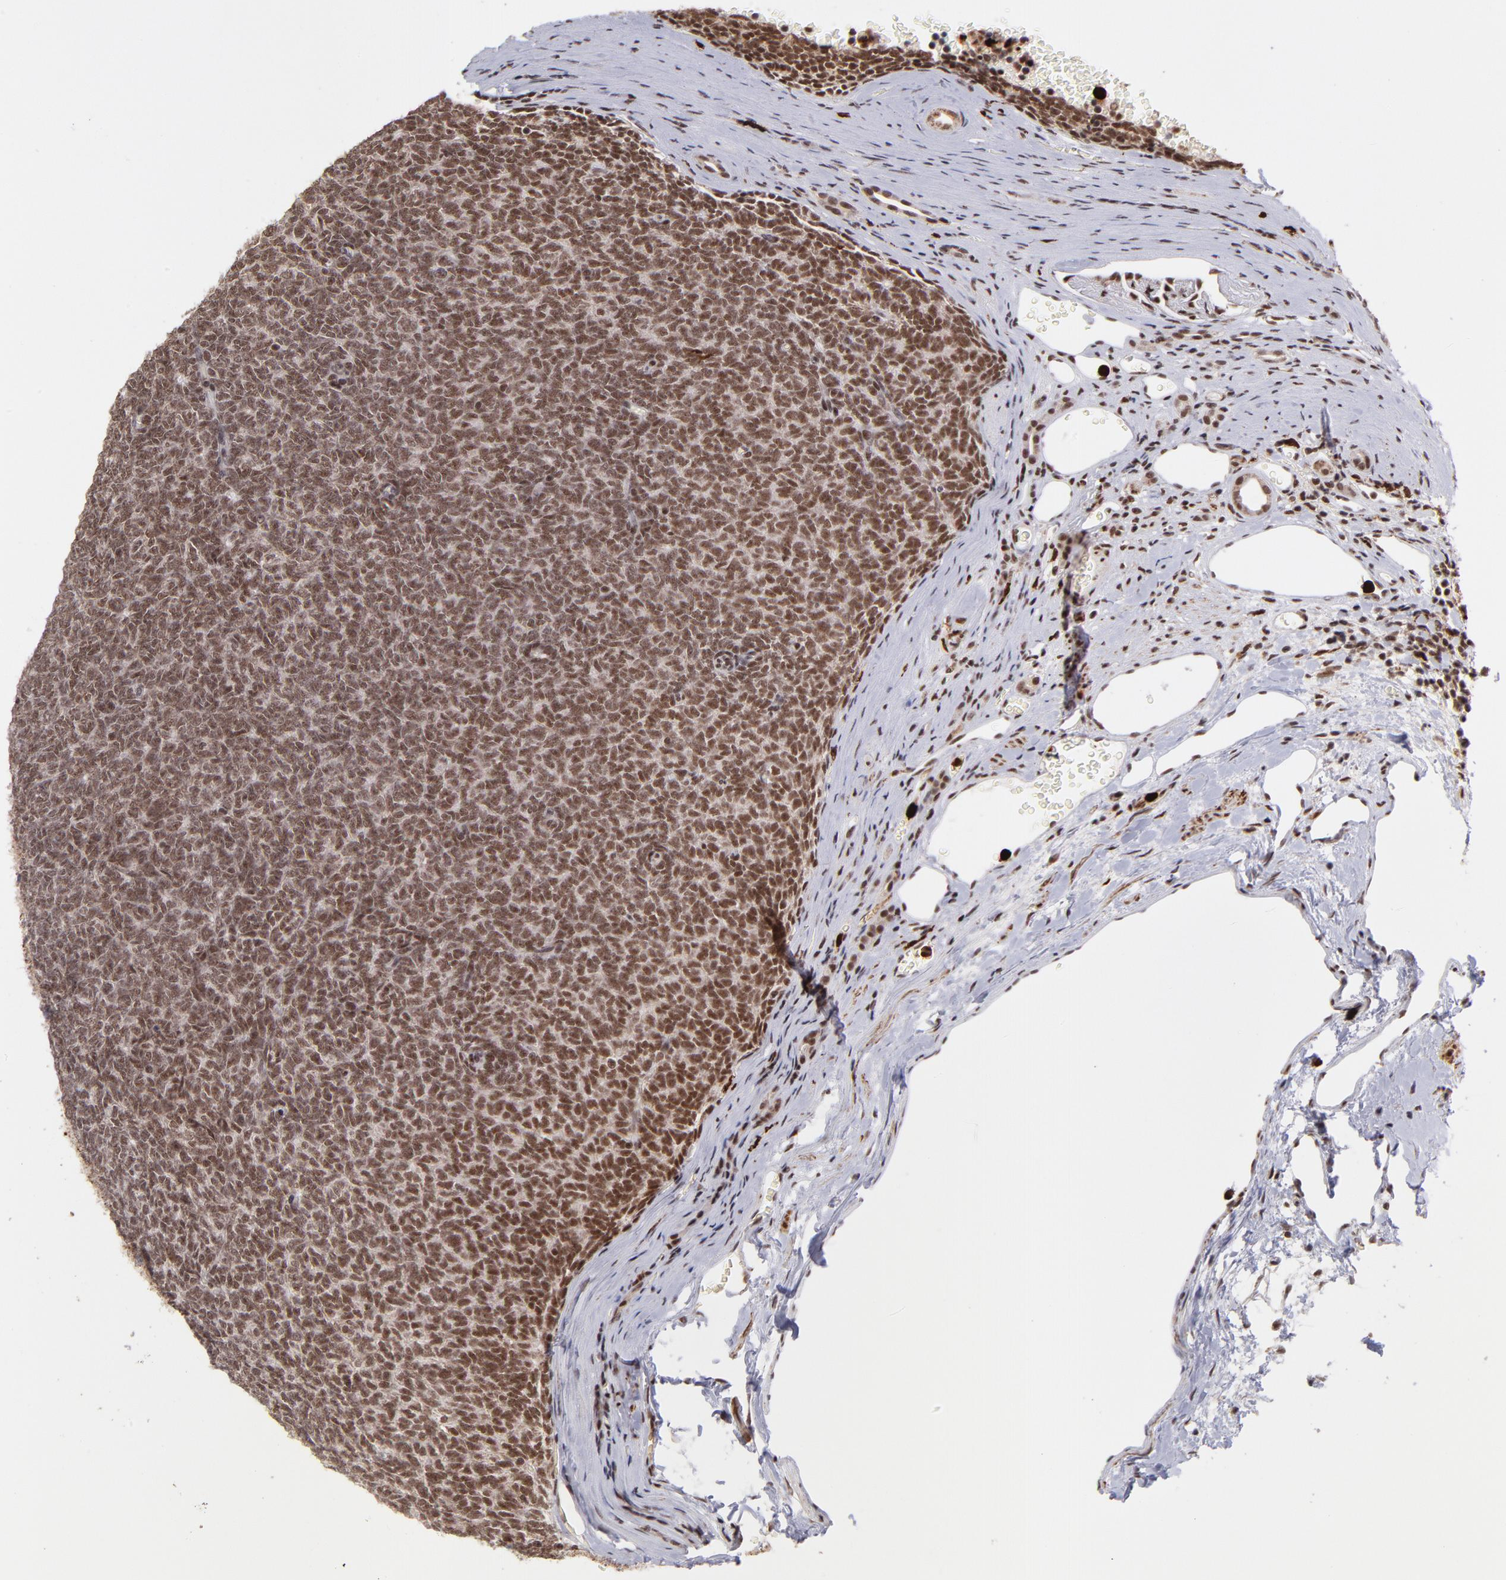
{"staining": {"intensity": "moderate", "quantity": ">75%", "location": "nuclear"}, "tissue": "renal cancer", "cell_type": "Tumor cells", "image_type": "cancer", "snomed": [{"axis": "morphology", "description": "Neoplasm, malignant, NOS"}, {"axis": "topography", "description": "Kidney"}], "caption": "Neoplasm (malignant) (renal) tissue shows moderate nuclear positivity in about >75% of tumor cells, visualized by immunohistochemistry. The protein is stained brown, and the nuclei are stained in blue (DAB IHC with brightfield microscopy, high magnification).", "gene": "ZFX", "patient": {"sex": "male", "age": 28}}